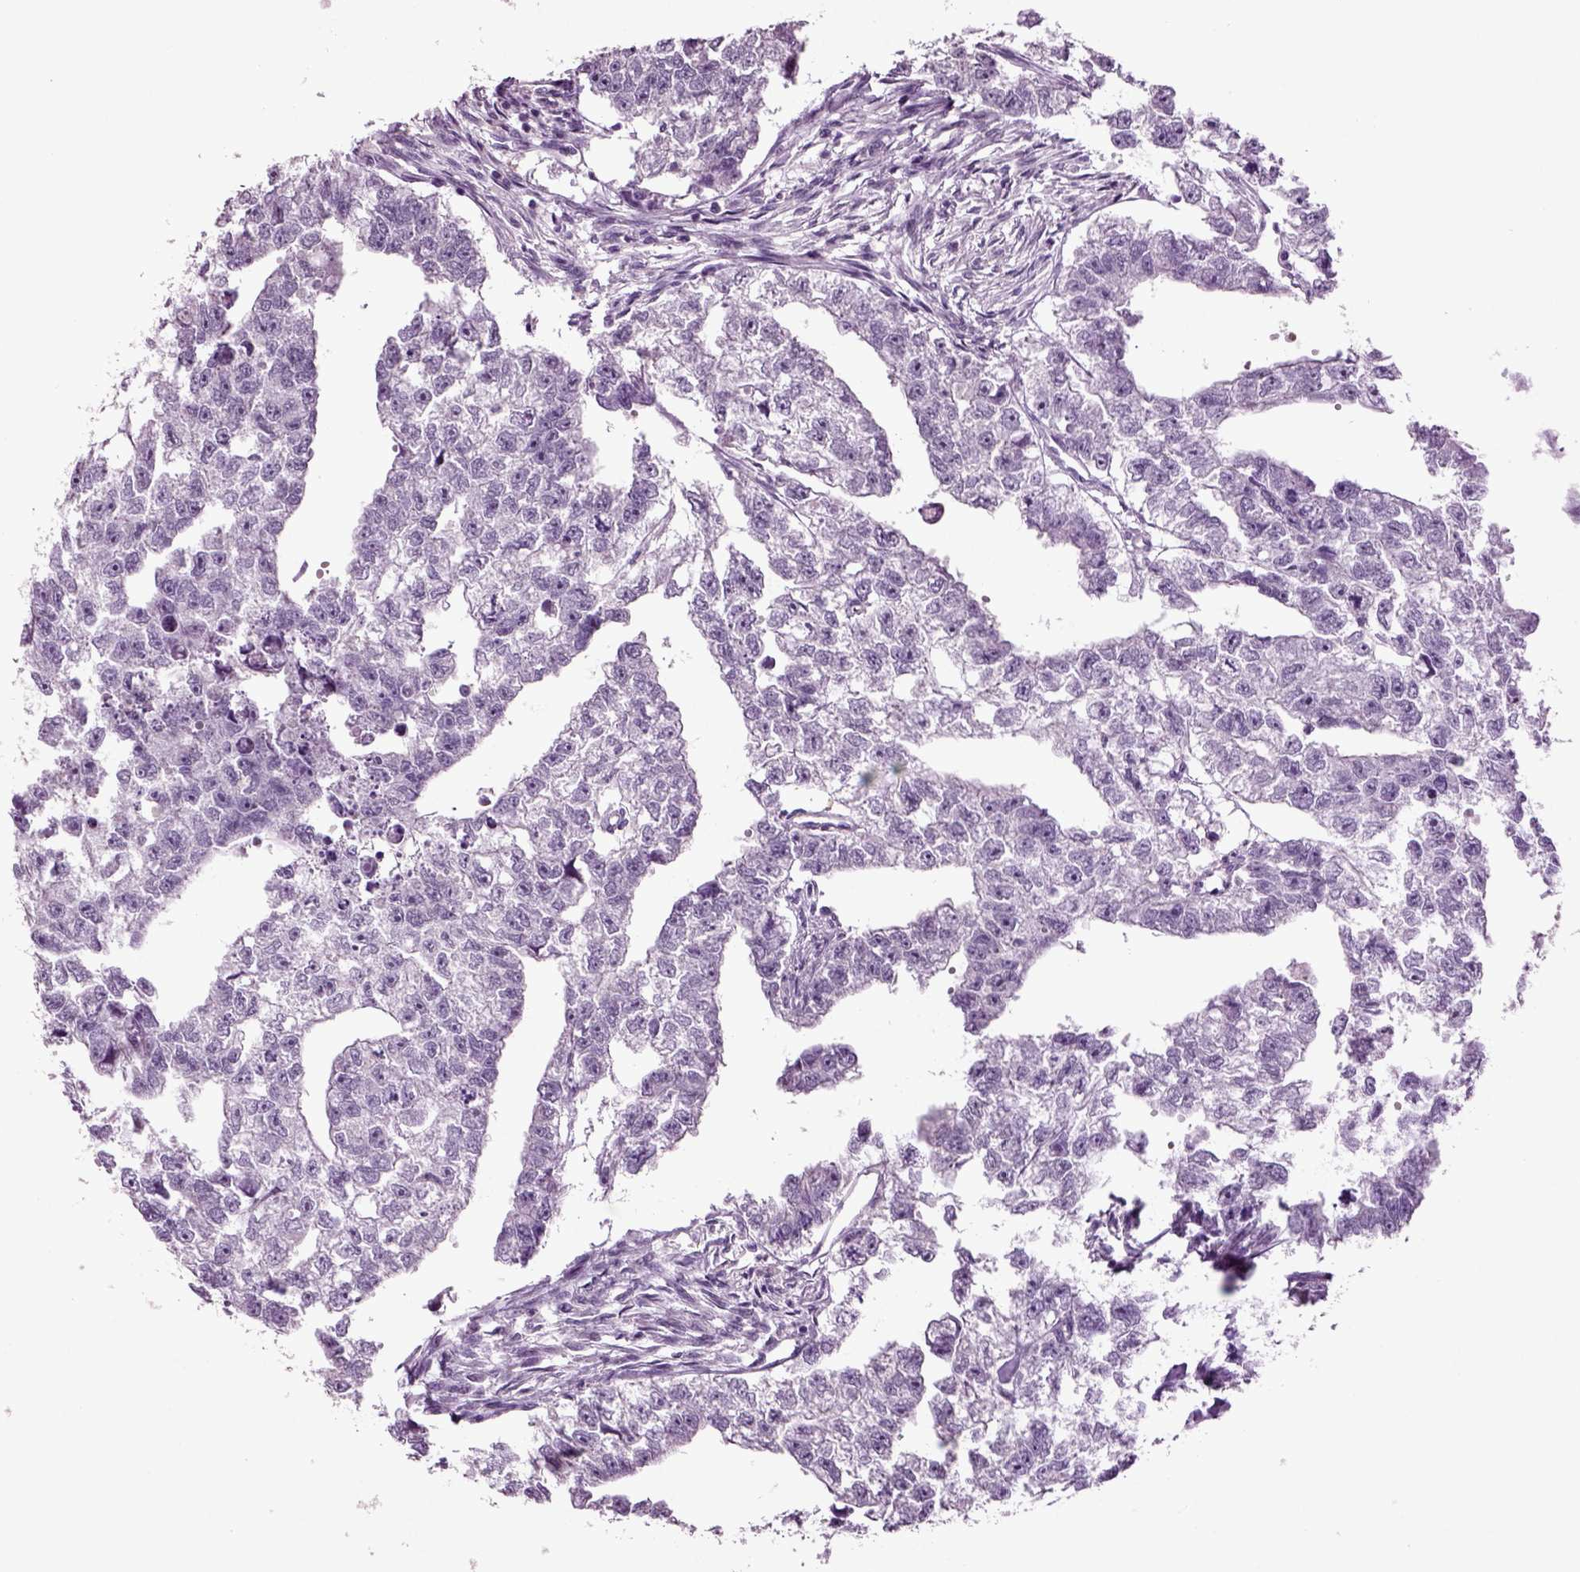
{"staining": {"intensity": "negative", "quantity": "none", "location": "none"}, "tissue": "testis cancer", "cell_type": "Tumor cells", "image_type": "cancer", "snomed": [{"axis": "morphology", "description": "Carcinoma, Embryonal, NOS"}, {"axis": "morphology", "description": "Teratoma, malignant, NOS"}, {"axis": "topography", "description": "Testis"}], "caption": "High power microscopy histopathology image of an IHC image of testis cancer (malignant teratoma), revealing no significant expression in tumor cells.", "gene": "SLC17A6", "patient": {"sex": "male", "age": 44}}